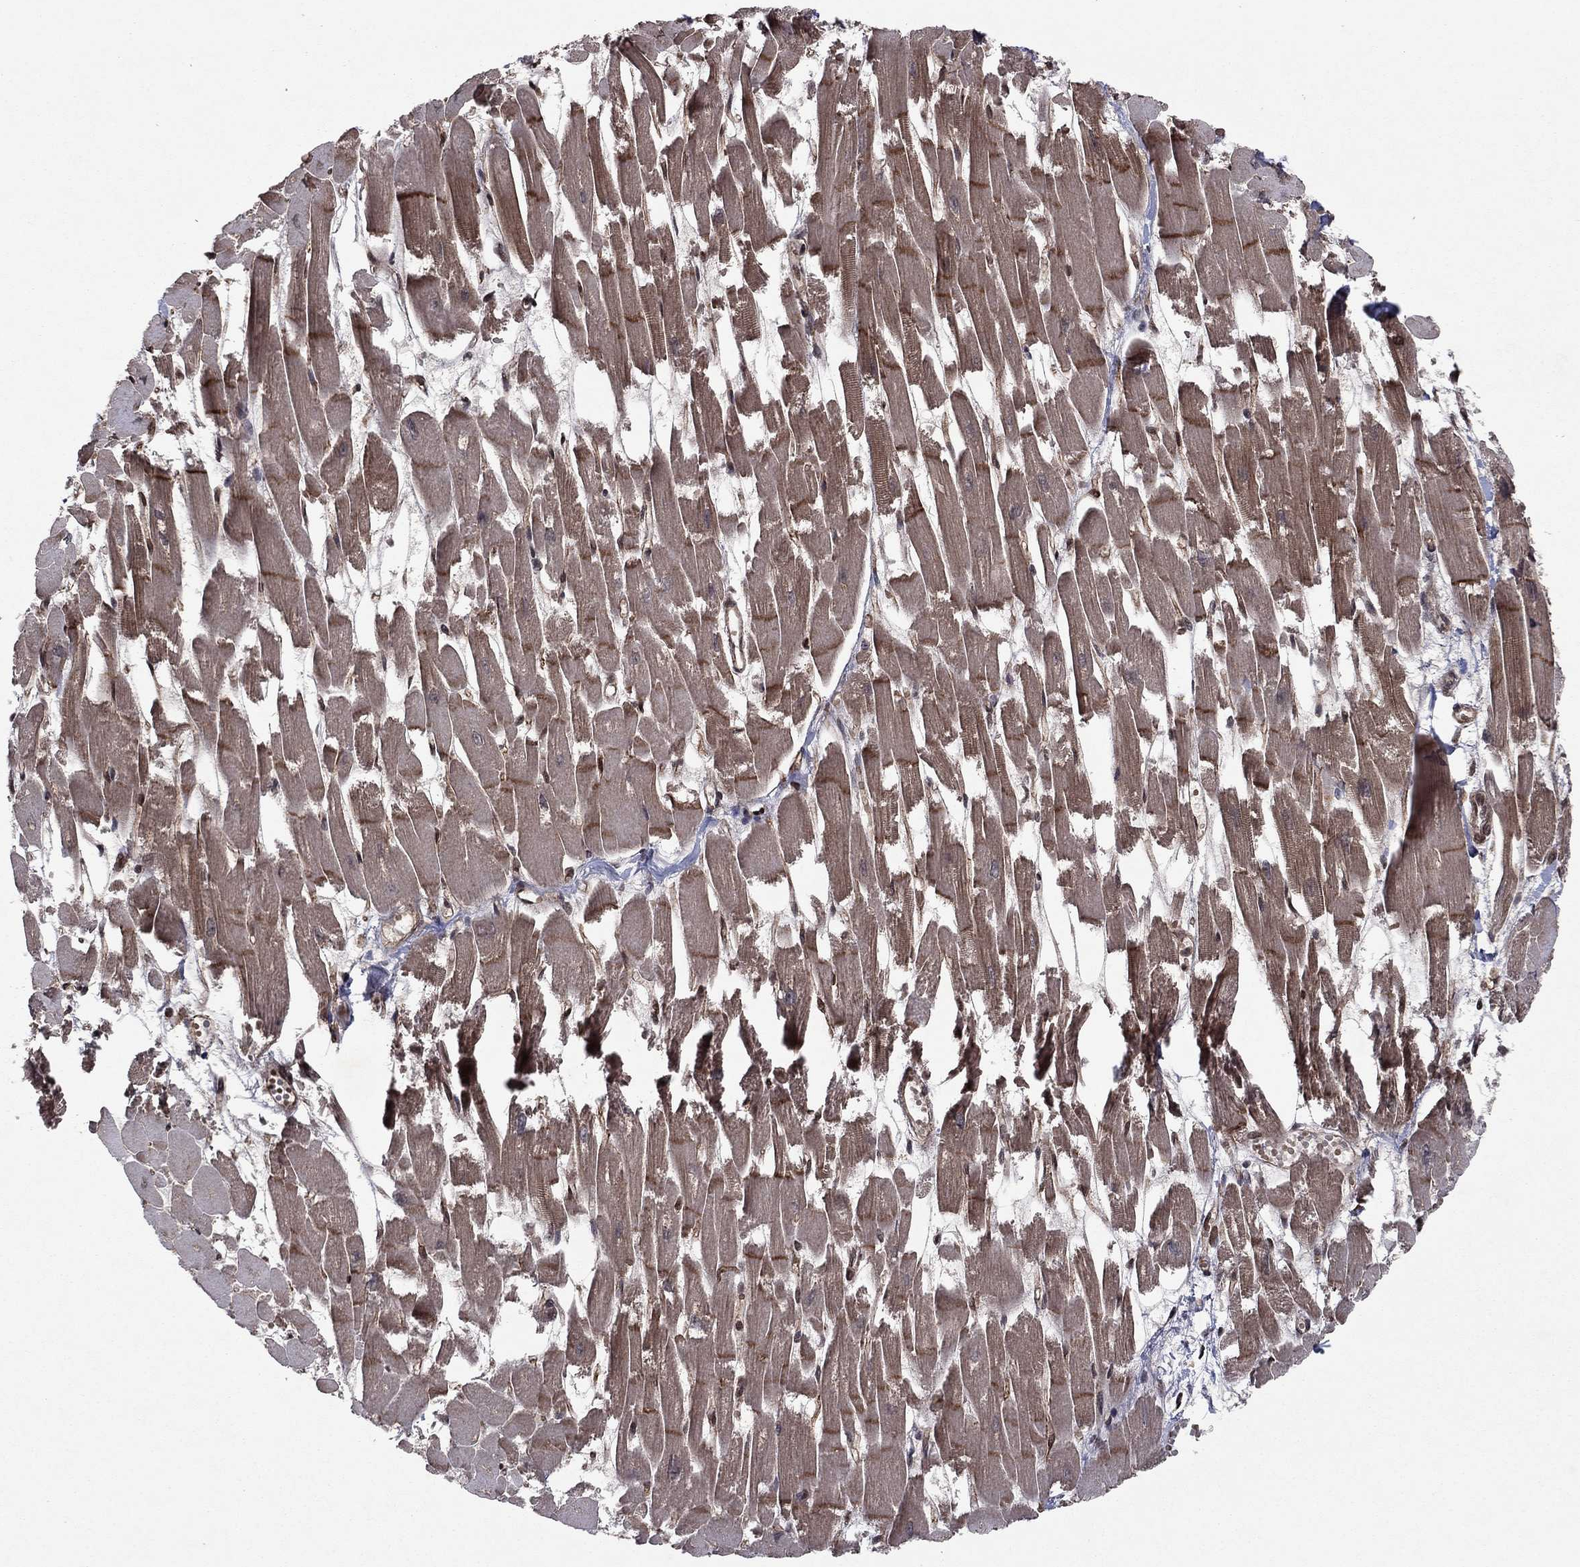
{"staining": {"intensity": "strong", "quantity": "25%-75%", "location": "cytoplasmic/membranous"}, "tissue": "heart muscle", "cell_type": "Cardiomyocytes", "image_type": "normal", "snomed": [{"axis": "morphology", "description": "Normal tissue, NOS"}, {"axis": "topography", "description": "Heart"}], "caption": "Heart muscle stained with DAB (3,3'-diaminobenzidine) immunohistochemistry shows high levels of strong cytoplasmic/membranous expression in about 25%-75% of cardiomyocytes.", "gene": "SORBS1", "patient": {"sex": "female", "age": 52}}